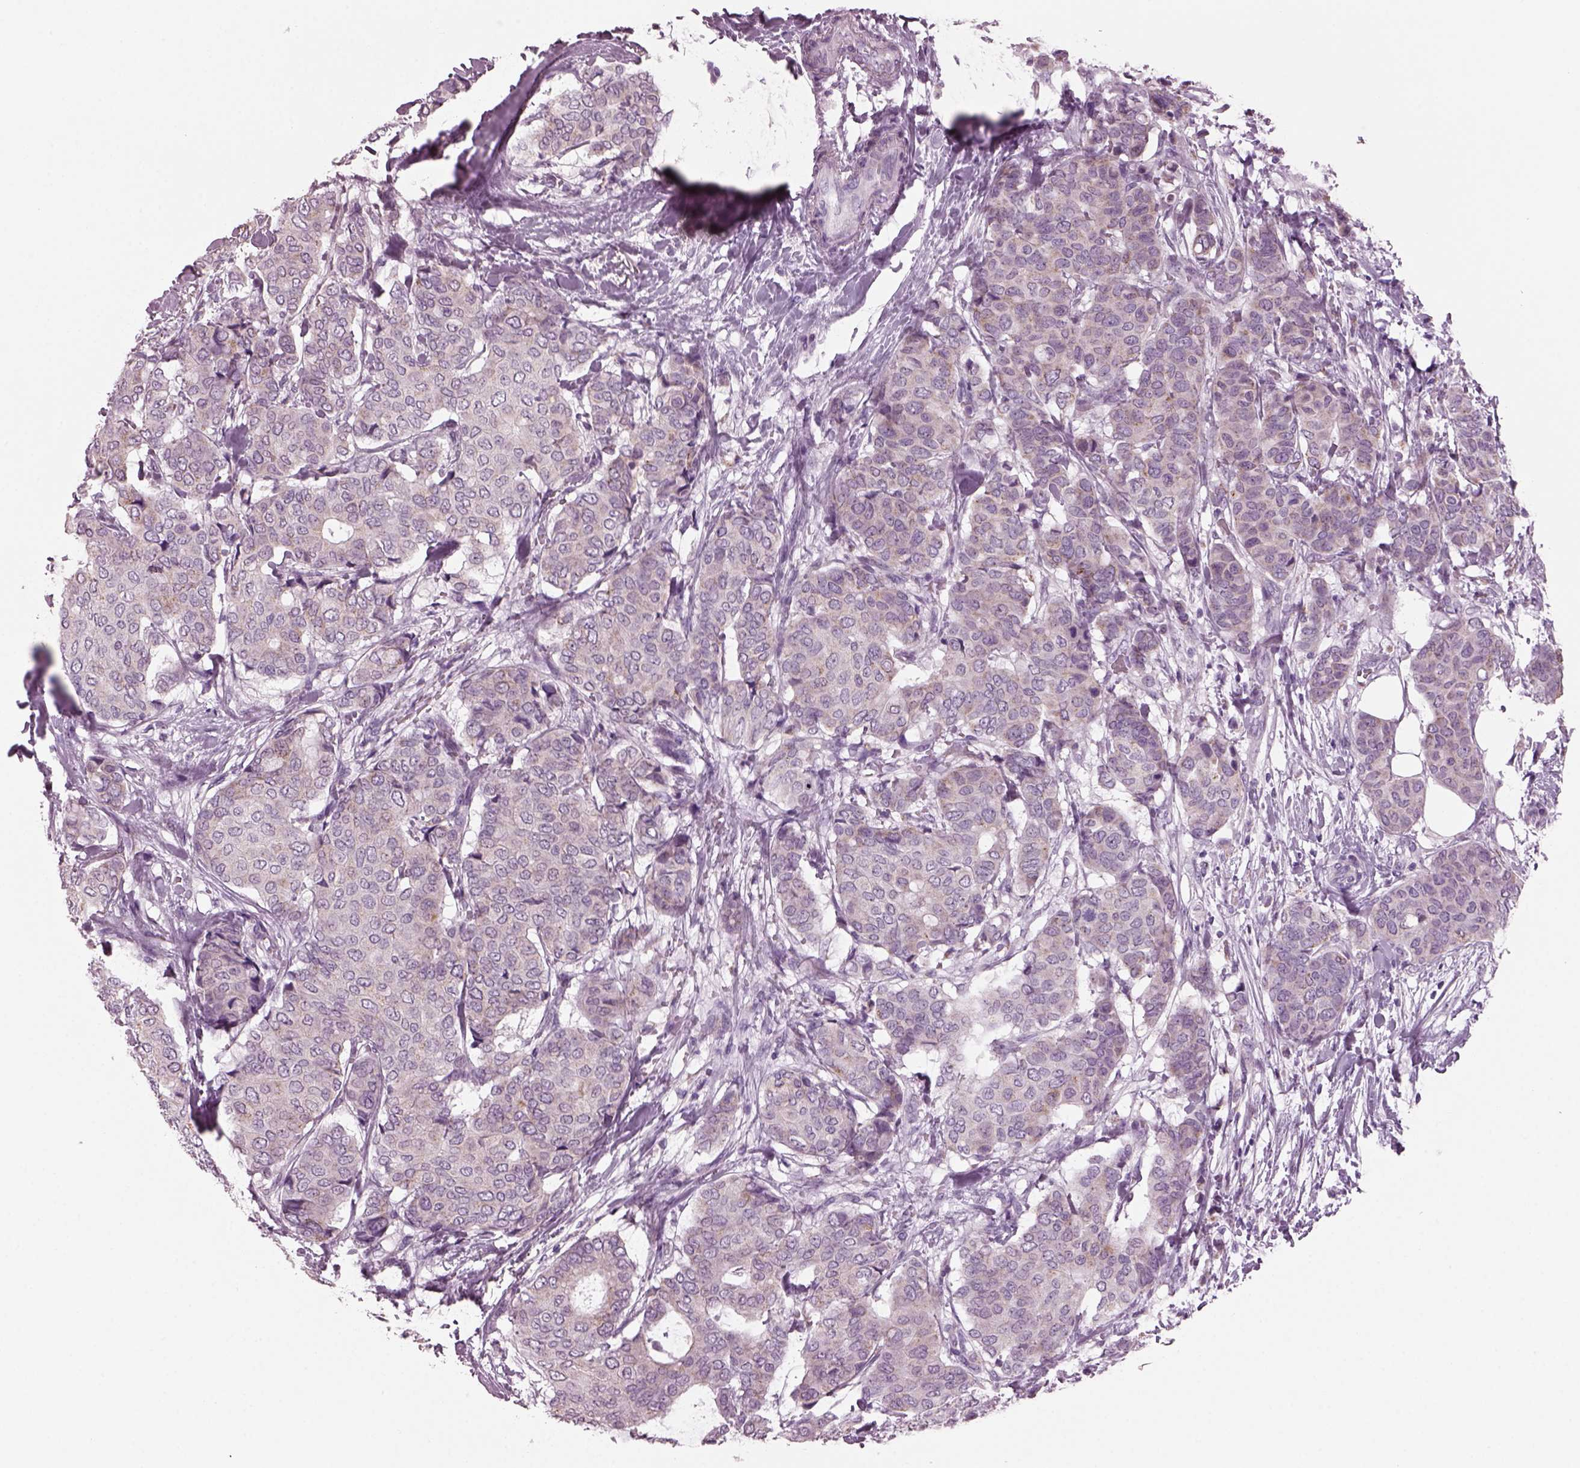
{"staining": {"intensity": "weak", "quantity": "<25%", "location": "cytoplasmic/membranous"}, "tissue": "breast cancer", "cell_type": "Tumor cells", "image_type": "cancer", "snomed": [{"axis": "morphology", "description": "Duct carcinoma"}, {"axis": "topography", "description": "Breast"}], "caption": "The immunohistochemistry image has no significant expression in tumor cells of breast infiltrating ductal carcinoma tissue.", "gene": "PRR9", "patient": {"sex": "female", "age": 75}}